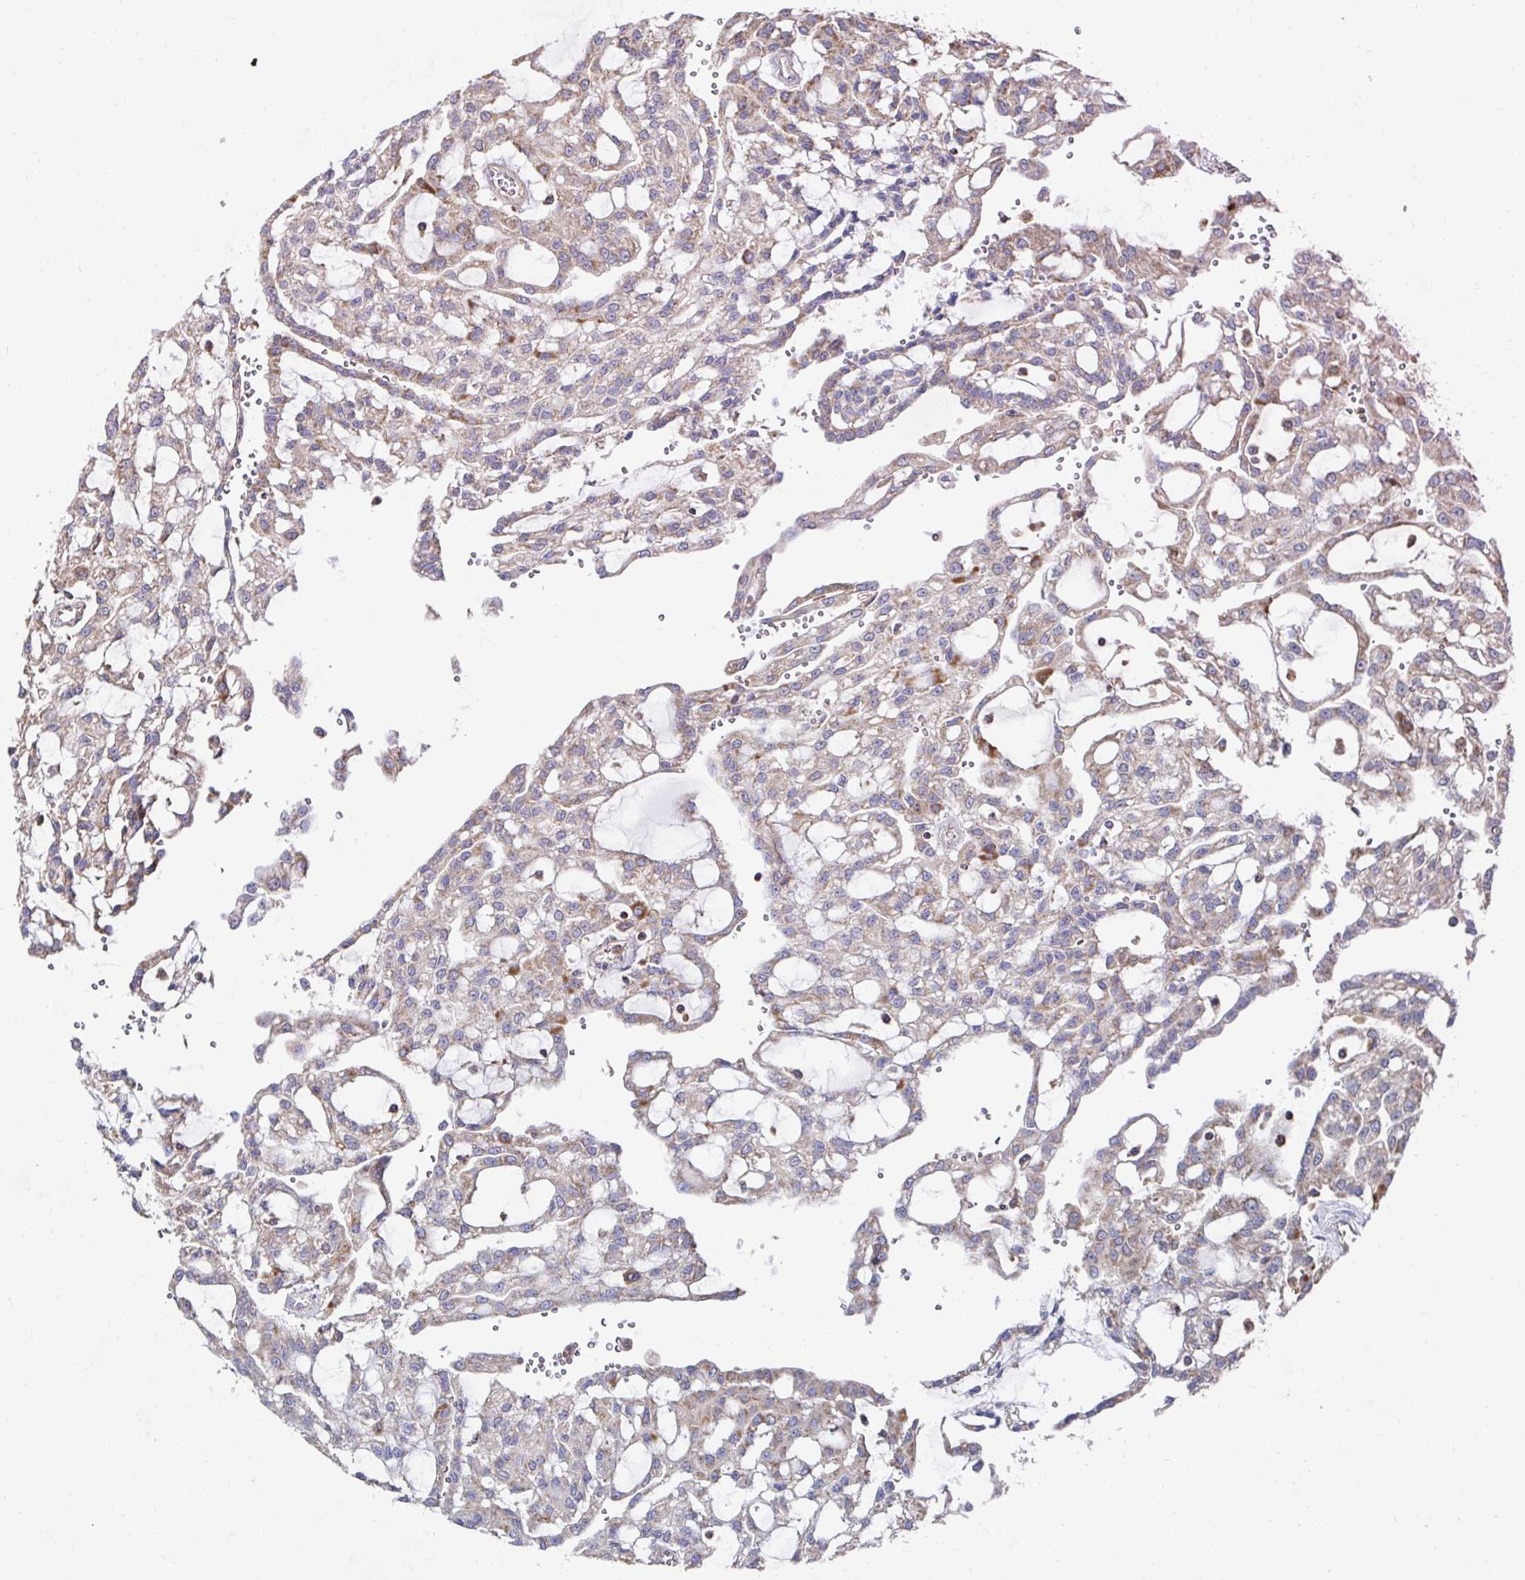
{"staining": {"intensity": "moderate", "quantity": "25%-75%", "location": "cytoplasmic/membranous"}, "tissue": "renal cancer", "cell_type": "Tumor cells", "image_type": "cancer", "snomed": [{"axis": "morphology", "description": "Adenocarcinoma, NOS"}, {"axis": "topography", "description": "Kidney"}], "caption": "Renal cancer (adenocarcinoma) tissue demonstrates moderate cytoplasmic/membranous positivity in approximately 25%-75% of tumor cells, visualized by immunohistochemistry.", "gene": "DZANK1", "patient": {"sex": "male", "age": 63}}